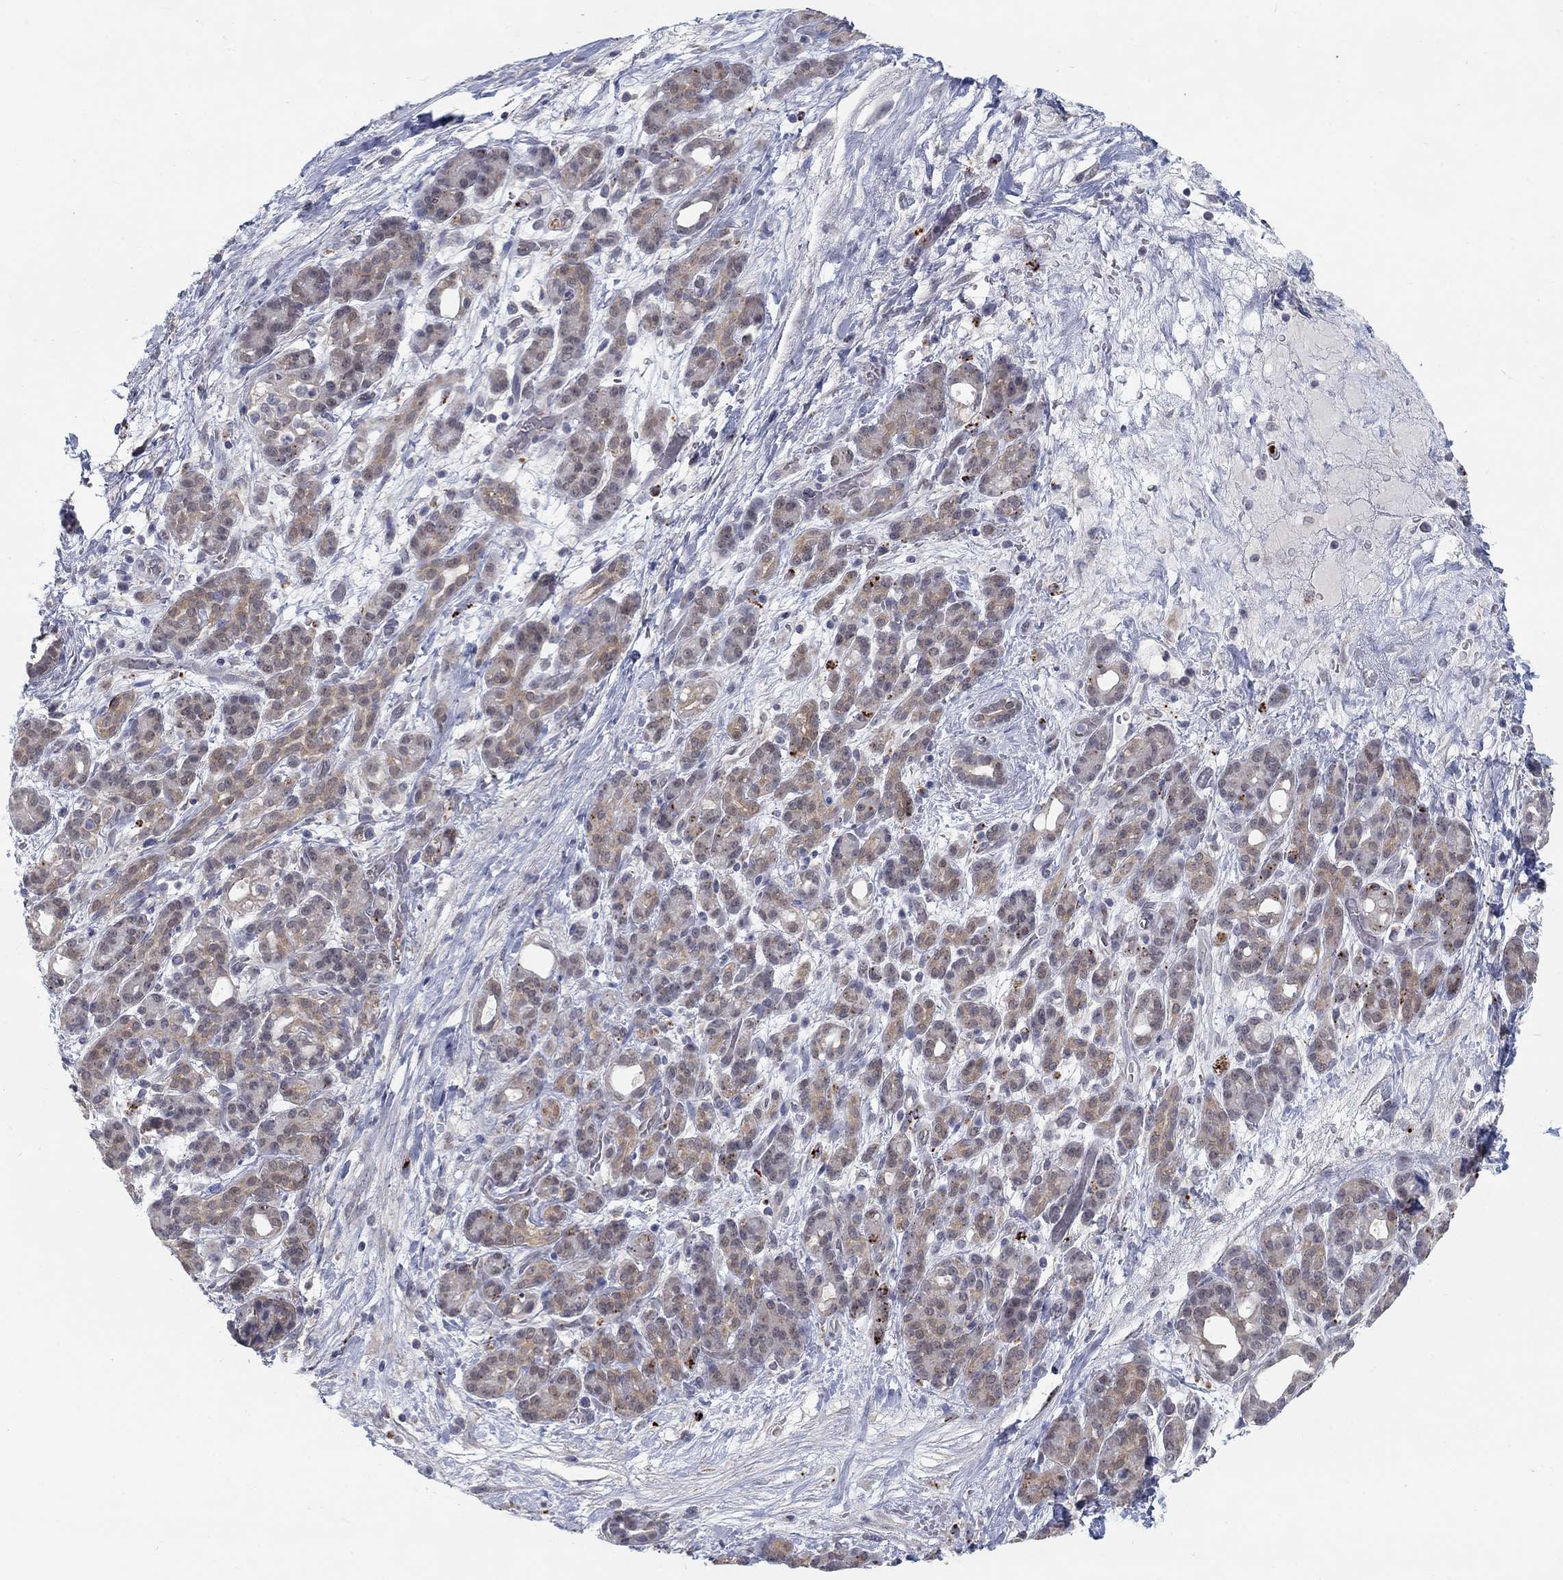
{"staining": {"intensity": "weak", "quantity": "25%-75%", "location": "cytoplasmic/membranous"}, "tissue": "pancreatic cancer", "cell_type": "Tumor cells", "image_type": "cancer", "snomed": [{"axis": "morphology", "description": "Adenocarcinoma, NOS"}, {"axis": "topography", "description": "Pancreas"}], "caption": "Protein analysis of pancreatic cancer tissue demonstrates weak cytoplasmic/membranous positivity in approximately 25%-75% of tumor cells.", "gene": "MTSS2", "patient": {"sex": "male", "age": 44}}